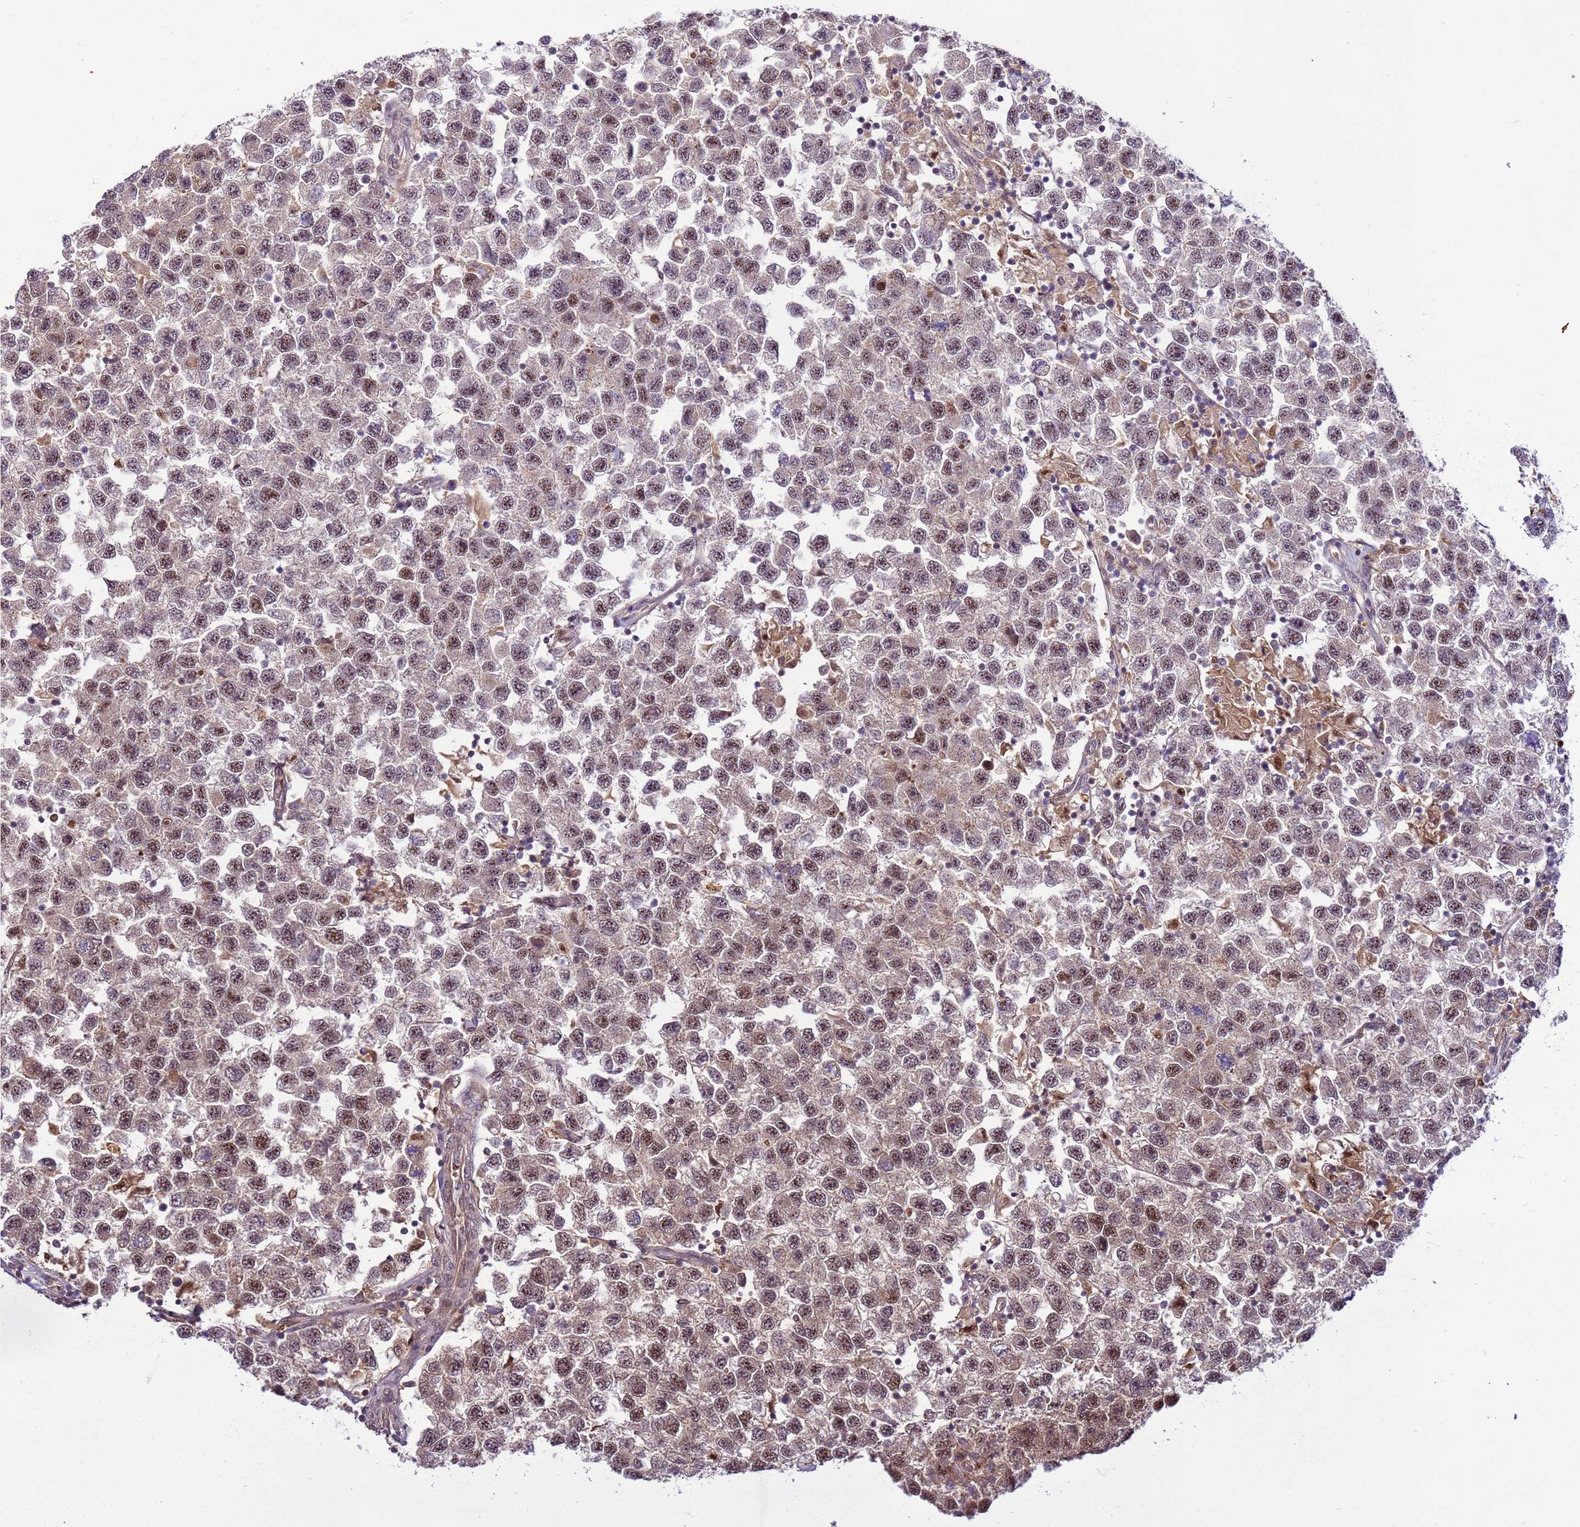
{"staining": {"intensity": "moderate", "quantity": "25%-75%", "location": "nuclear"}, "tissue": "testis cancer", "cell_type": "Tumor cells", "image_type": "cancer", "snomed": [{"axis": "morphology", "description": "Seminoma, NOS"}, {"axis": "topography", "description": "Testis"}], "caption": "Immunohistochemical staining of human testis seminoma exhibits medium levels of moderate nuclear expression in approximately 25%-75% of tumor cells. (Stains: DAB in brown, nuclei in blue, Microscopy: brightfield microscopy at high magnification).", "gene": "GEN1", "patient": {"sex": "male", "age": 26}}